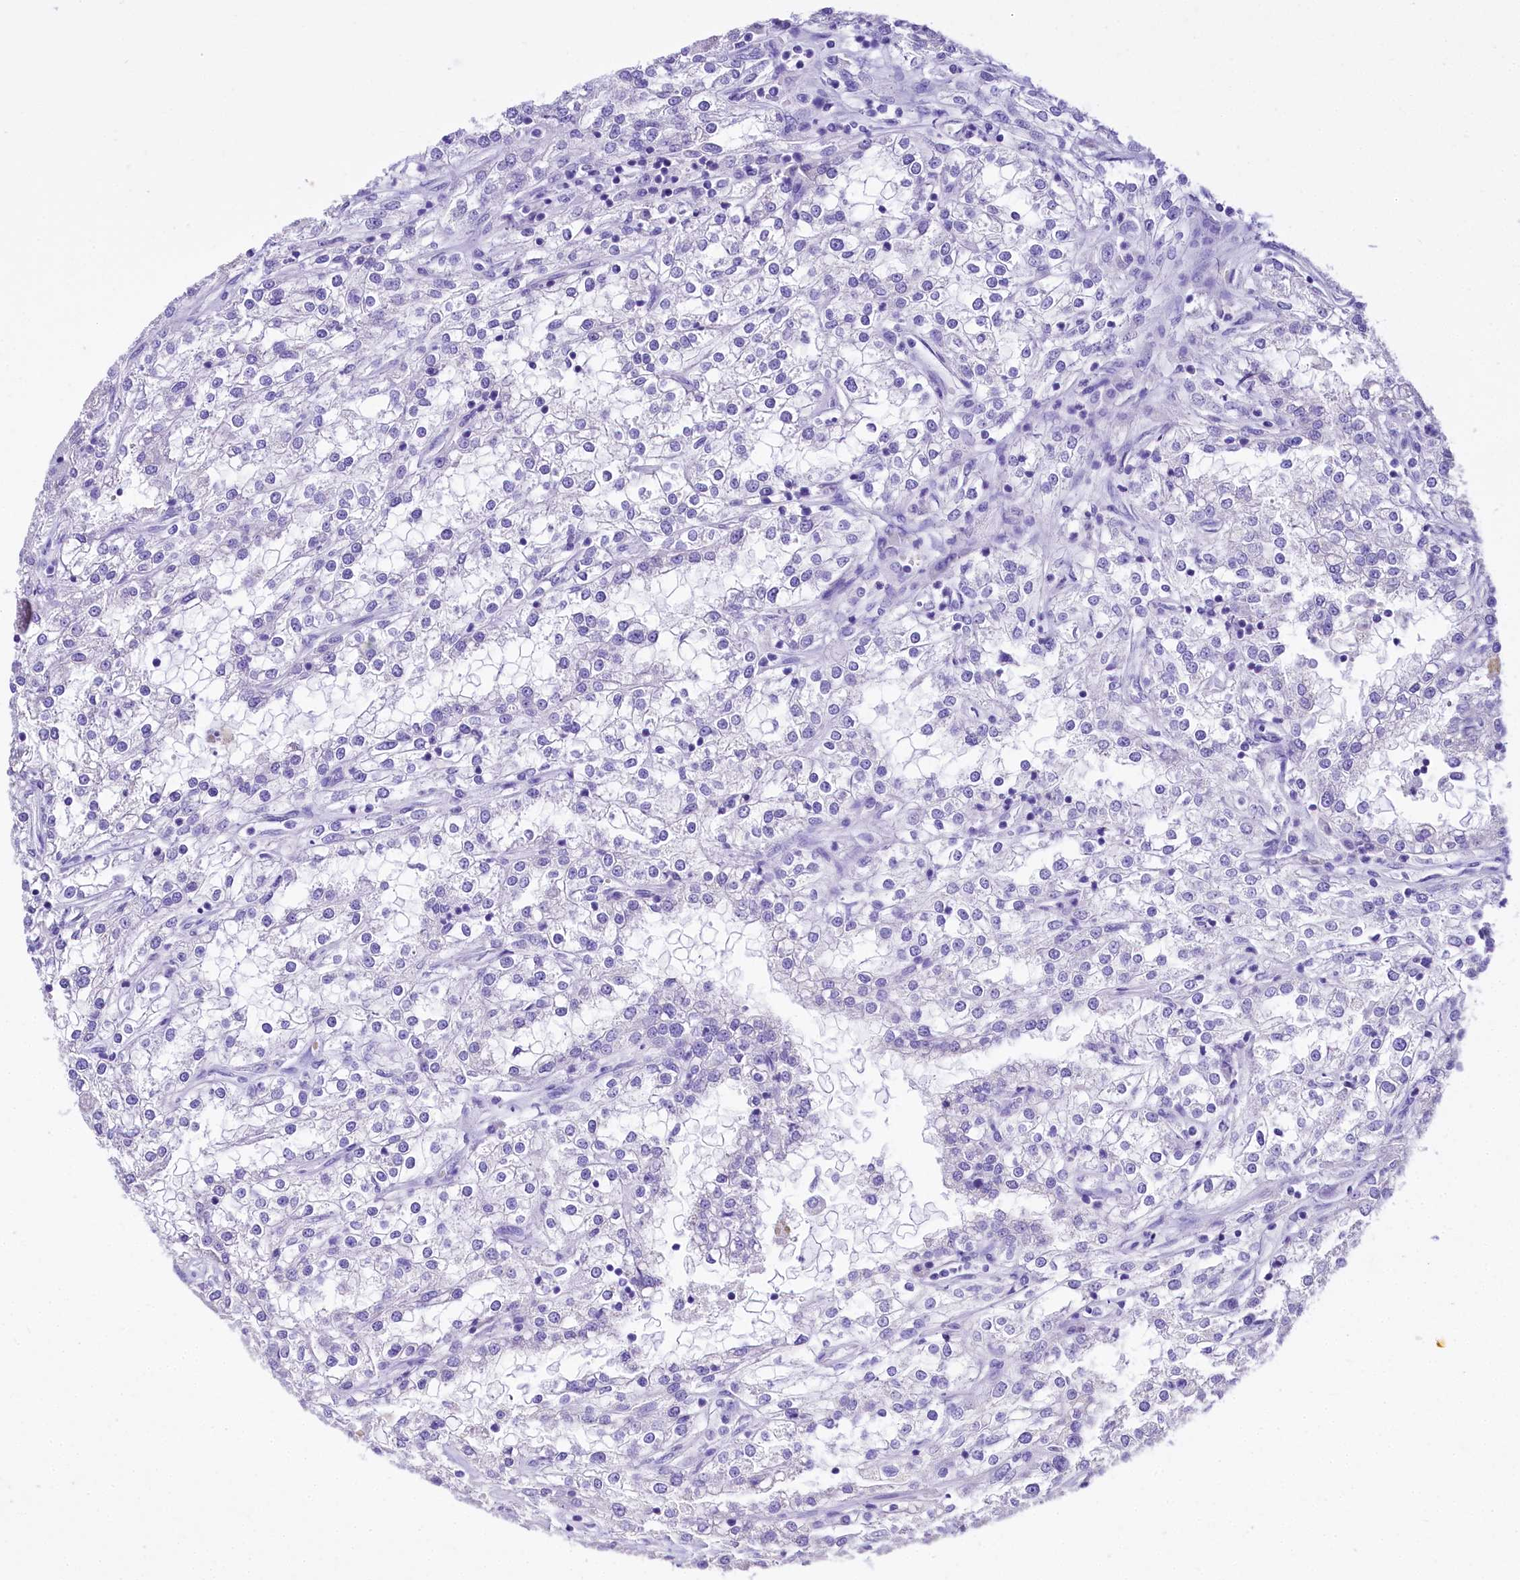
{"staining": {"intensity": "negative", "quantity": "none", "location": "none"}, "tissue": "renal cancer", "cell_type": "Tumor cells", "image_type": "cancer", "snomed": [{"axis": "morphology", "description": "Adenocarcinoma, NOS"}, {"axis": "topography", "description": "Kidney"}], "caption": "High power microscopy image of an immunohistochemistry (IHC) histopathology image of renal cancer, revealing no significant positivity in tumor cells.", "gene": "A2ML1", "patient": {"sex": "female", "age": 52}}